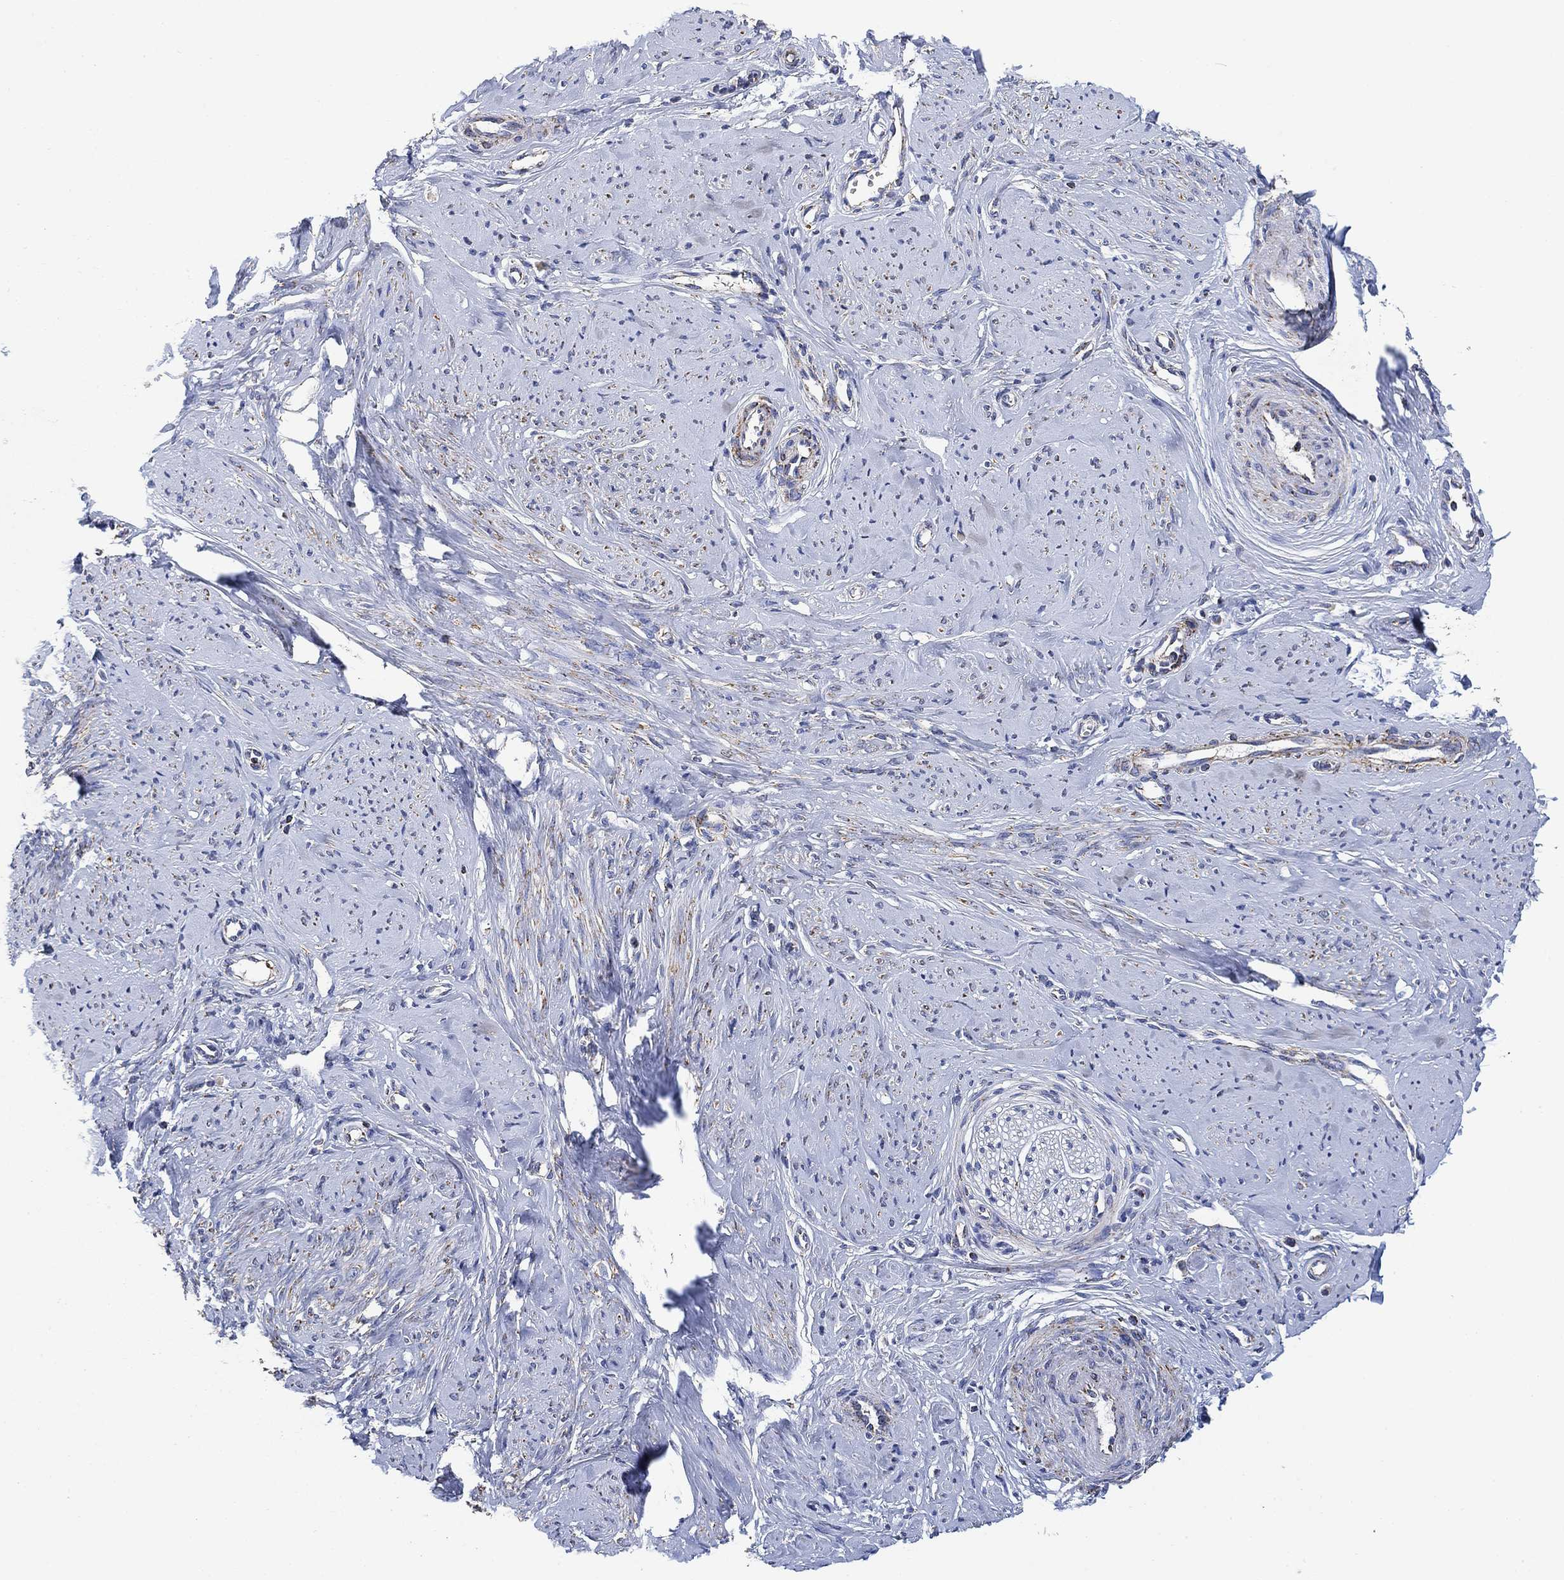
{"staining": {"intensity": "moderate", "quantity": "<25%", "location": "cytoplasmic/membranous"}, "tissue": "smooth muscle", "cell_type": "Smooth muscle cells", "image_type": "normal", "snomed": [{"axis": "morphology", "description": "Normal tissue, NOS"}, {"axis": "topography", "description": "Smooth muscle"}], "caption": "Immunohistochemical staining of normal human smooth muscle displays low levels of moderate cytoplasmic/membranous positivity in about <25% of smooth muscle cells. The protein of interest is shown in brown color, while the nuclei are stained blue.", "gene": "NDUFS3", "patient": {"sex": "female", "age": 48}}